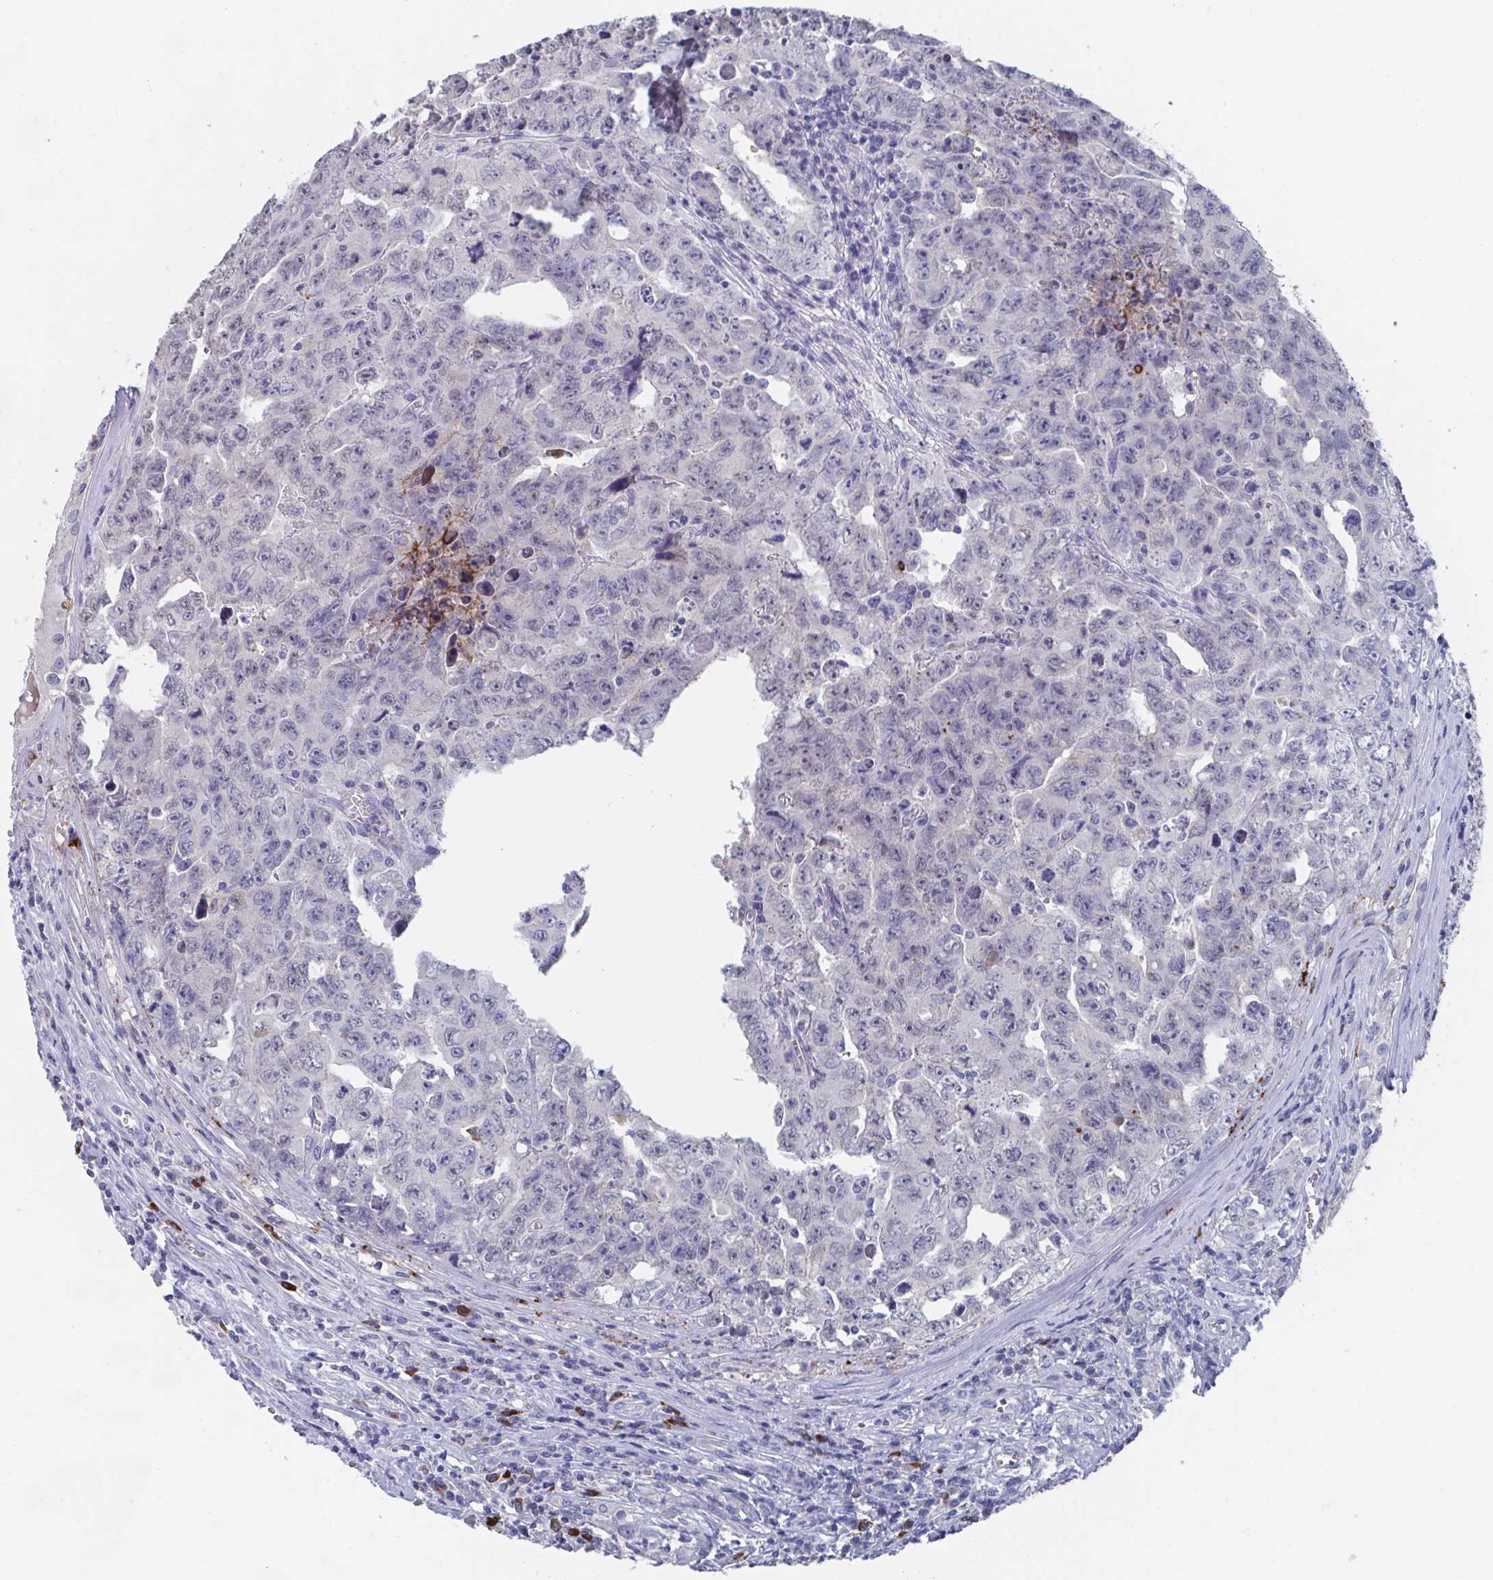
{"staining": {"intensity": "negative", "quantity": "none", "location": "none"}, "tissue": "testis cancer", "cell_type": "Tumor cells", "image_type": "cancer", "snomed": [{"axis": "morphology", "description": "Carcinoma, Embryonal, NOS"}, {"axis": "topography", "description": "Testis"}], "caption": "Tumor cells show no significant staining in embryonal carcinoma (testis).", "gene": "KCNK5", "patient": {"sex": "male", "age": 24}}